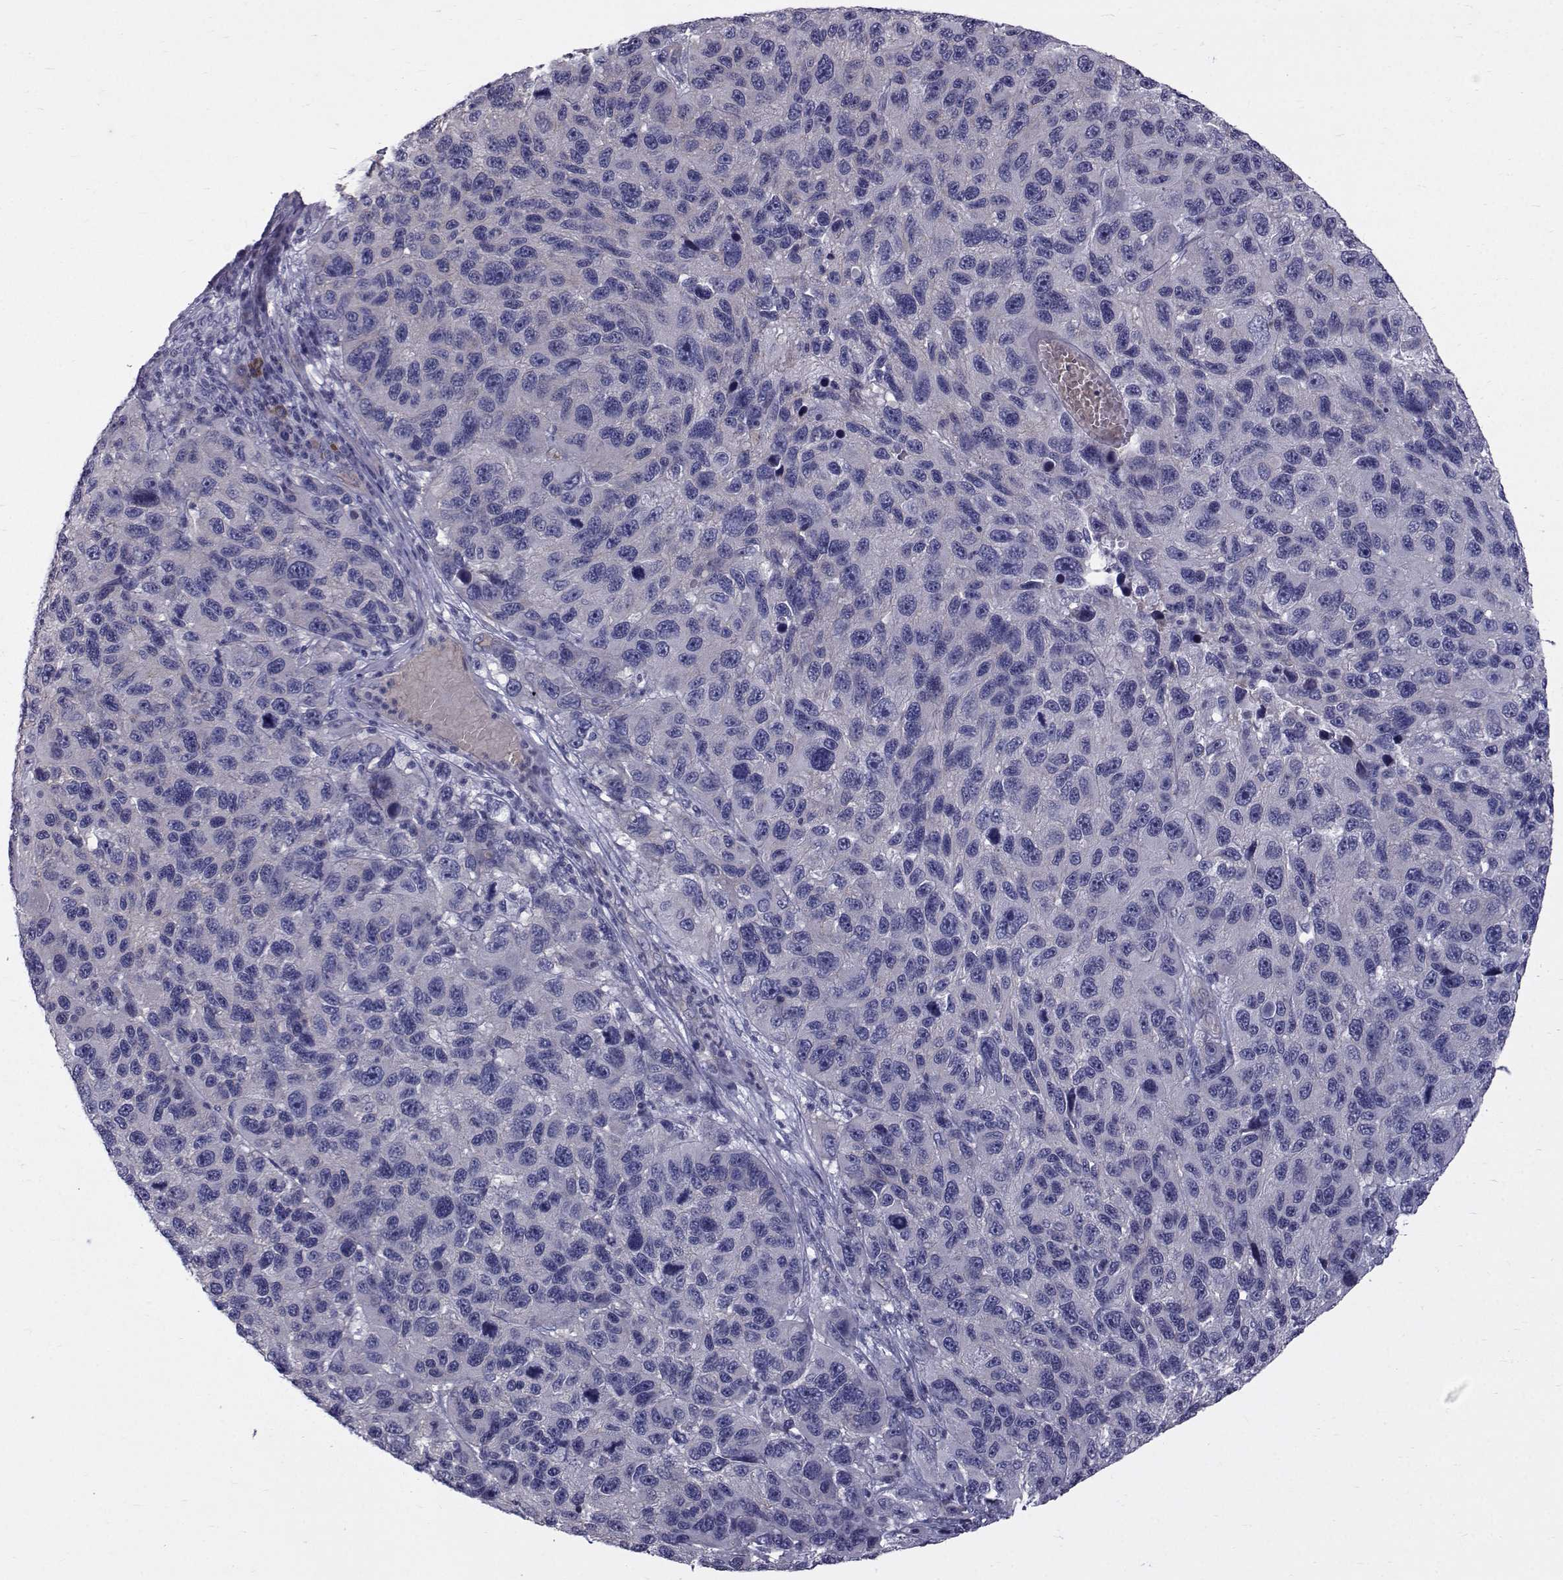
{"staining": {"intensity": "negative", "quantity": "none", "location": "none"}, "tissue": "melanoma", "cell_type": "Tumor cells", "image_type": "cancer", "snomed": [{"axis": "morphology", "description": "Malignant melanoma, NOS"}, {"axis": "topography", "description": "Skin"}], "caption": "An IHC histopathology image of melanoma is shown. There is no staining in tumor cells of melanoma.", "gene": "QPCT", "patient": {"sex": "male", "age": 53}}